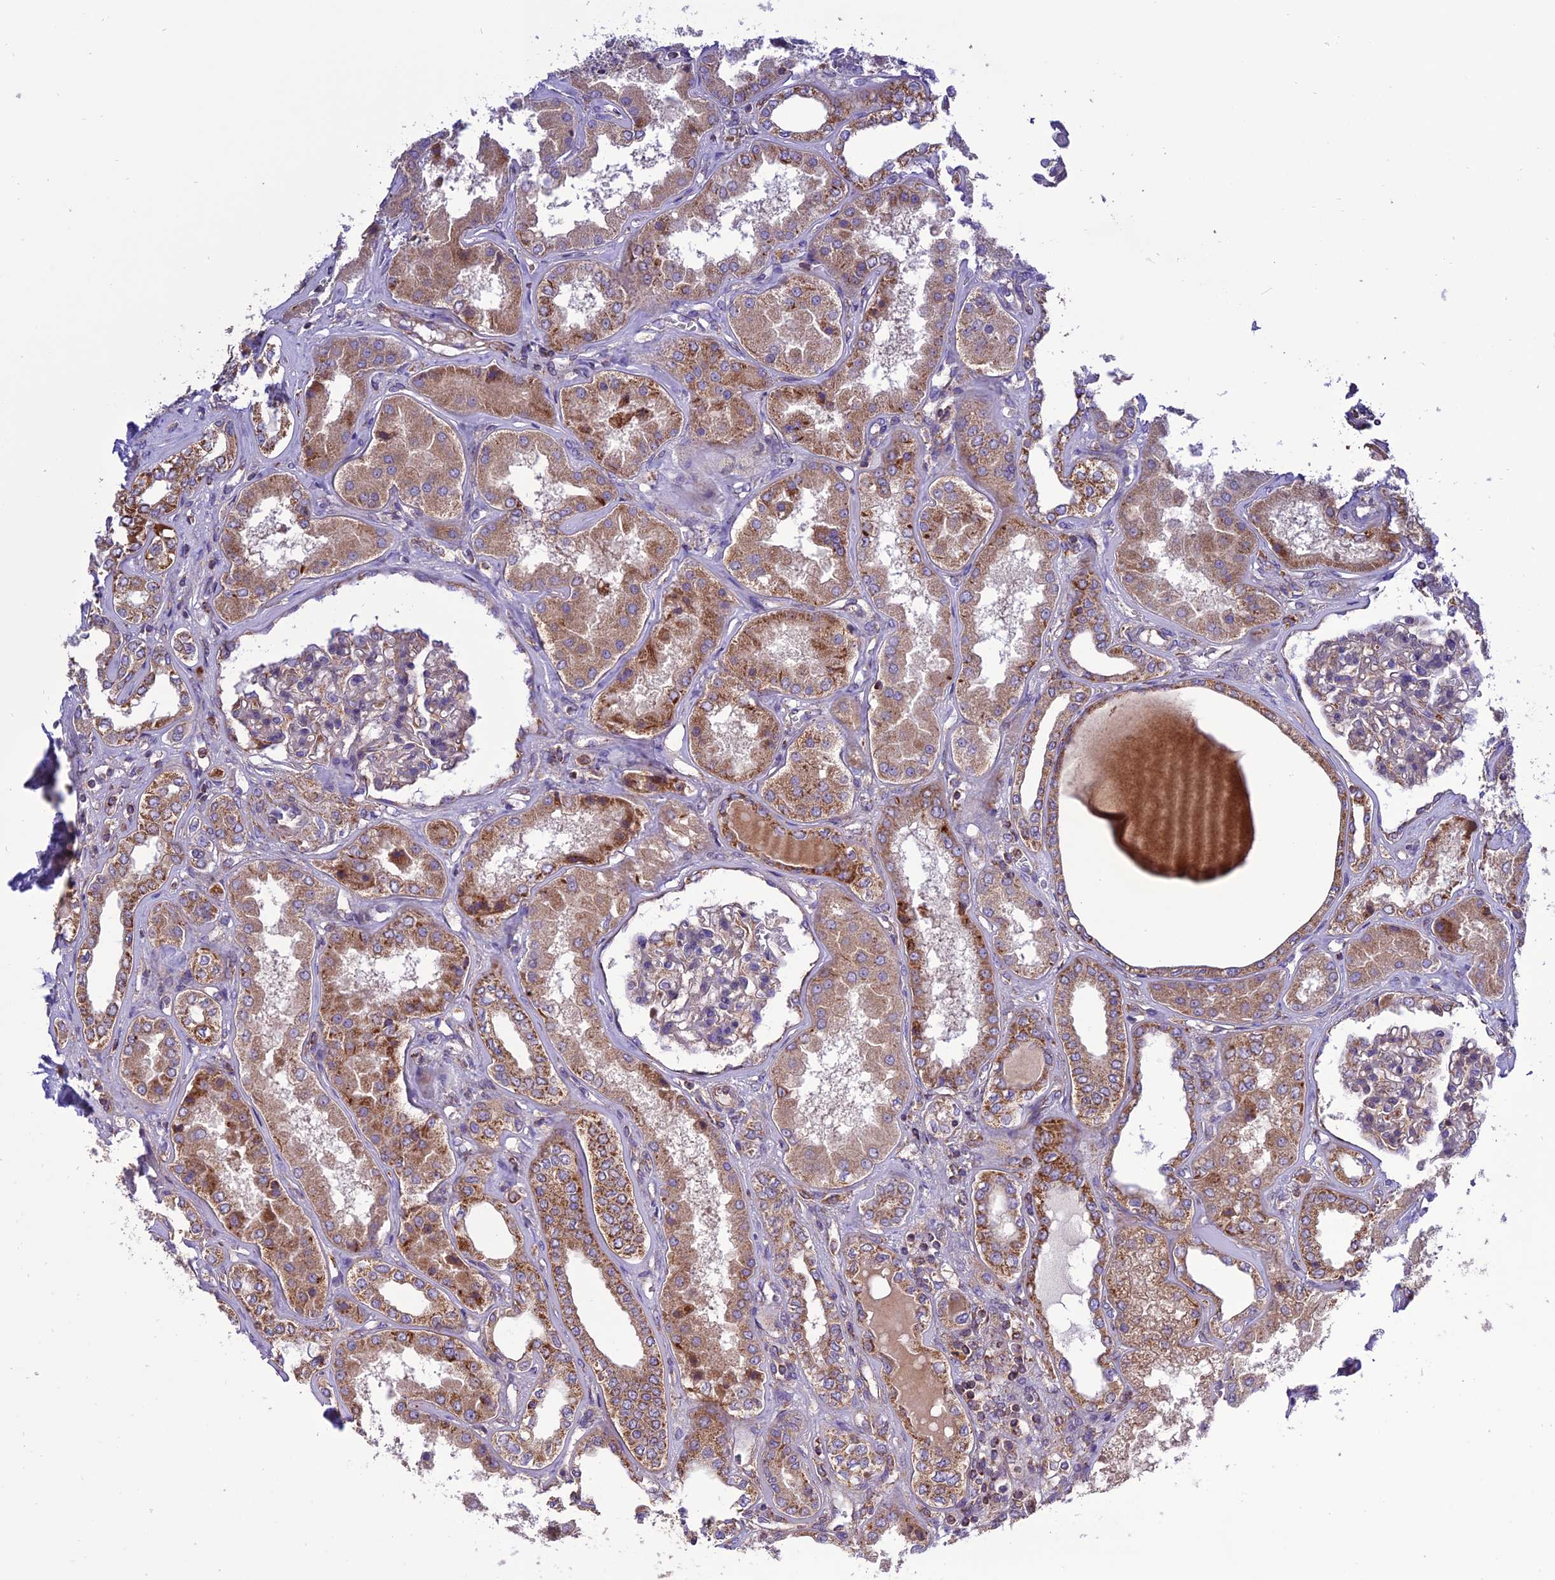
{"staining": {"intensity": "weak", "quantity": ">75%", "location": "cytoplasmic/membranous"}, "tissue": "kidney", "cell_type": "Cells in glomeruli", "image_type": "normal", "snomed": [{"axis": "morphology", "description": "Normal tissue, NOS"}, {"axis": "topography", "description": "Kidney"}], "caption": "The image demonstrates immunohistochemical staining of unremarkable kidney. There is weak cytoplasmic/membranous expression is identified in about >75% of cells in glomeruli.", "gene": "MRPS9", "patient": {"sex": "female", "age": 56}}